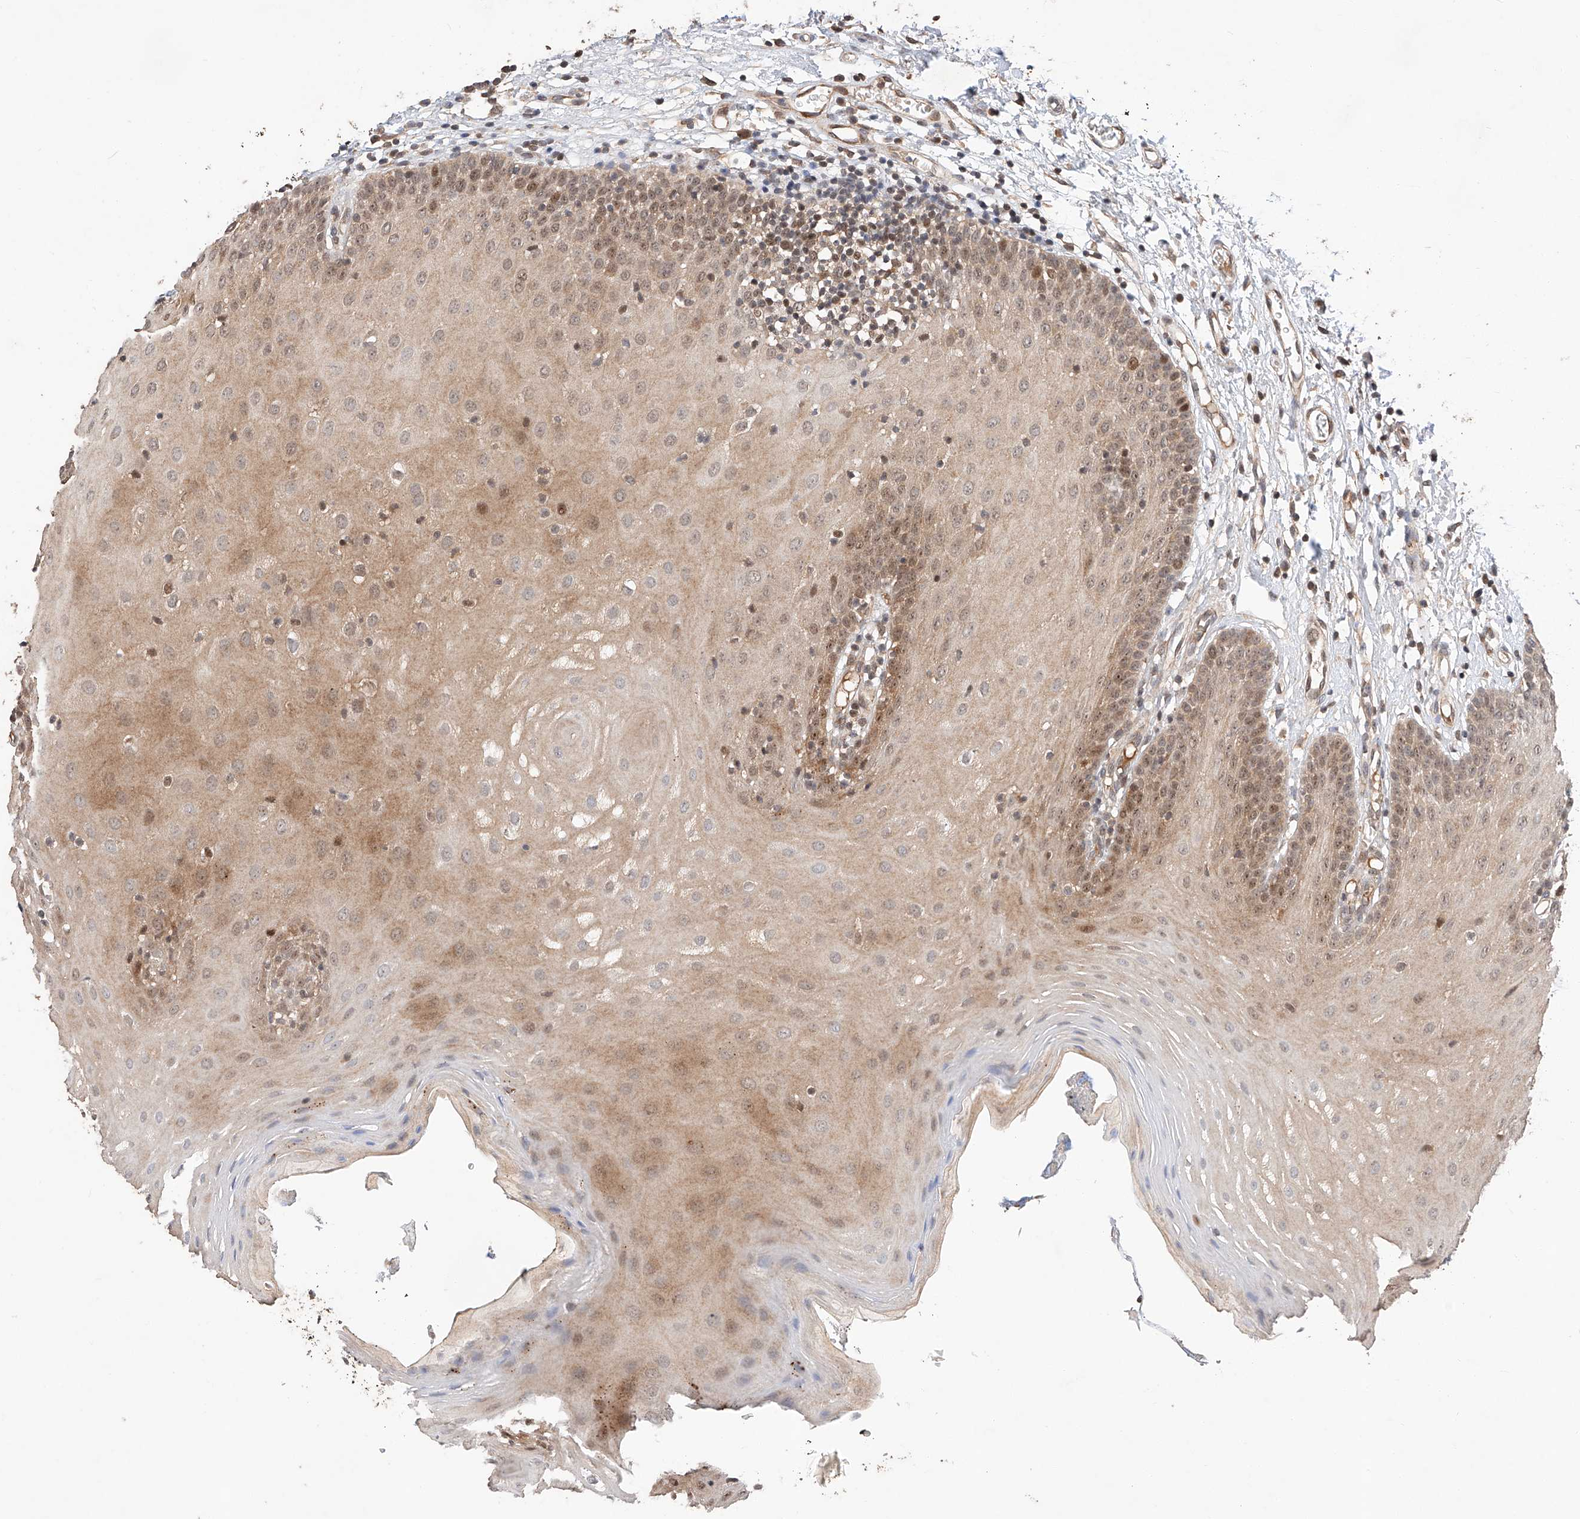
{"staining": {"intensity": "strong", "quantity": "25%-75%", "location": "cytoplasmic/membranous,nuclear"}, "tissue": "oral mucosa", "cell_type": "Squamous epithelial cells", "image_type": "normal", "snomed": [{"axis": "morphology", "description": "Normal tissue, NOS"}, {"axis": "topography", "description": "Oral tissue"}], "caption": "Immunohistochemistry (IHC) histopathology image of unremarkable oral mucosa: human oral mucosa stained using immunohistochemistry (IHC) demonstrates high levels of strong protein expression localized specifically in the cytoplasmic/membranous,nuclear of squamous epithelial cells, appearing as a cytoplasmic/membranous,nuclear brown color.", "gene": "RAB23", "patient": {"sex": "male", "age": 74}}